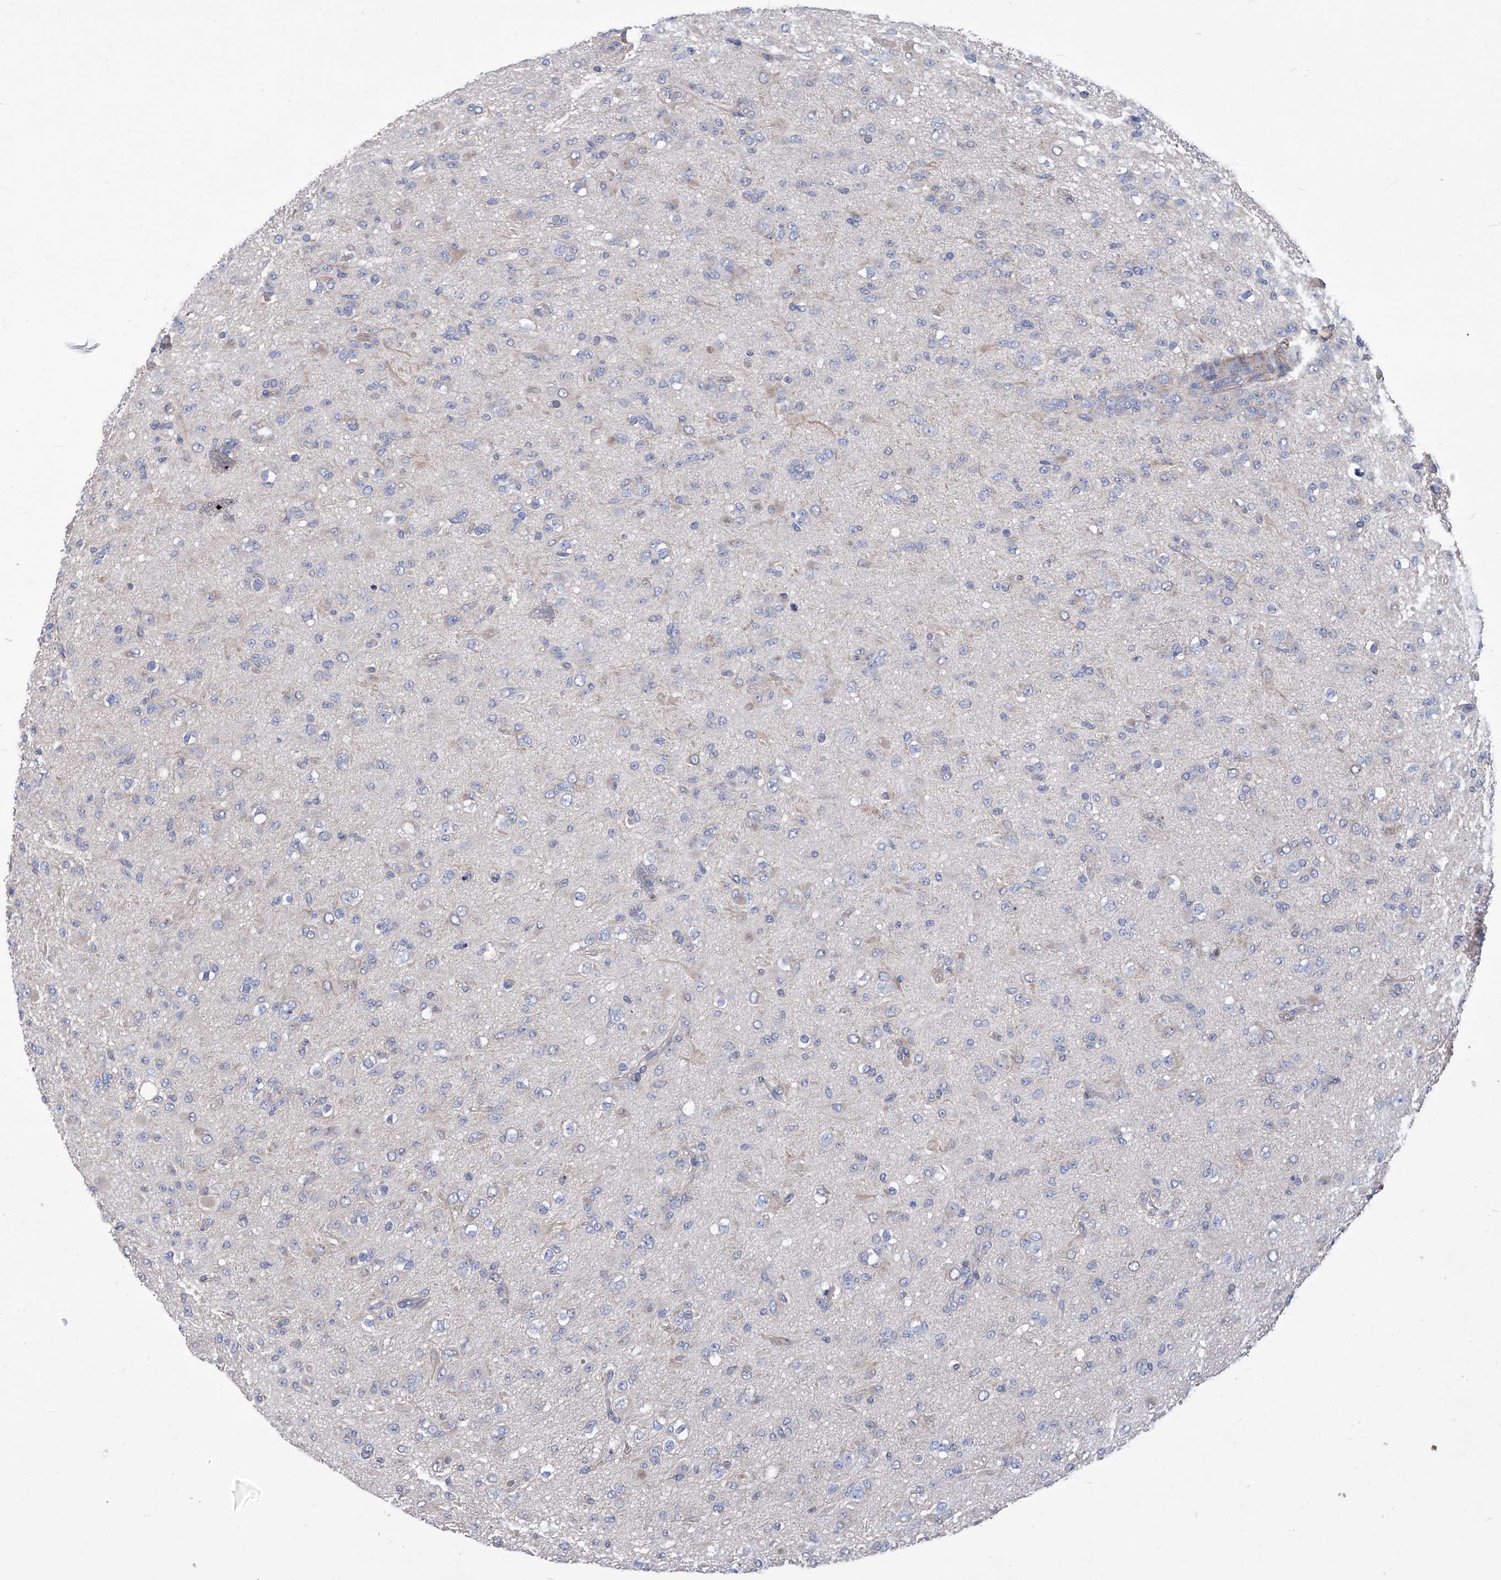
{"staining": {"intensity": "negative", "quantity": "none", "location": "none"}, "tissue": "glioma", "cell_type": "Tumor cells", "image_type": "cancer", "snomed": [{"axis": "morphology", "description": "Glioma, malignant, Low grade"}, {"axis": "topography", "description": "Brain"}], "caption": "Tumor cells show no significant protein expression in malignant low-grade glioma.", "gene": "SMS", "patient": {"sex": "male", "age": 65}}